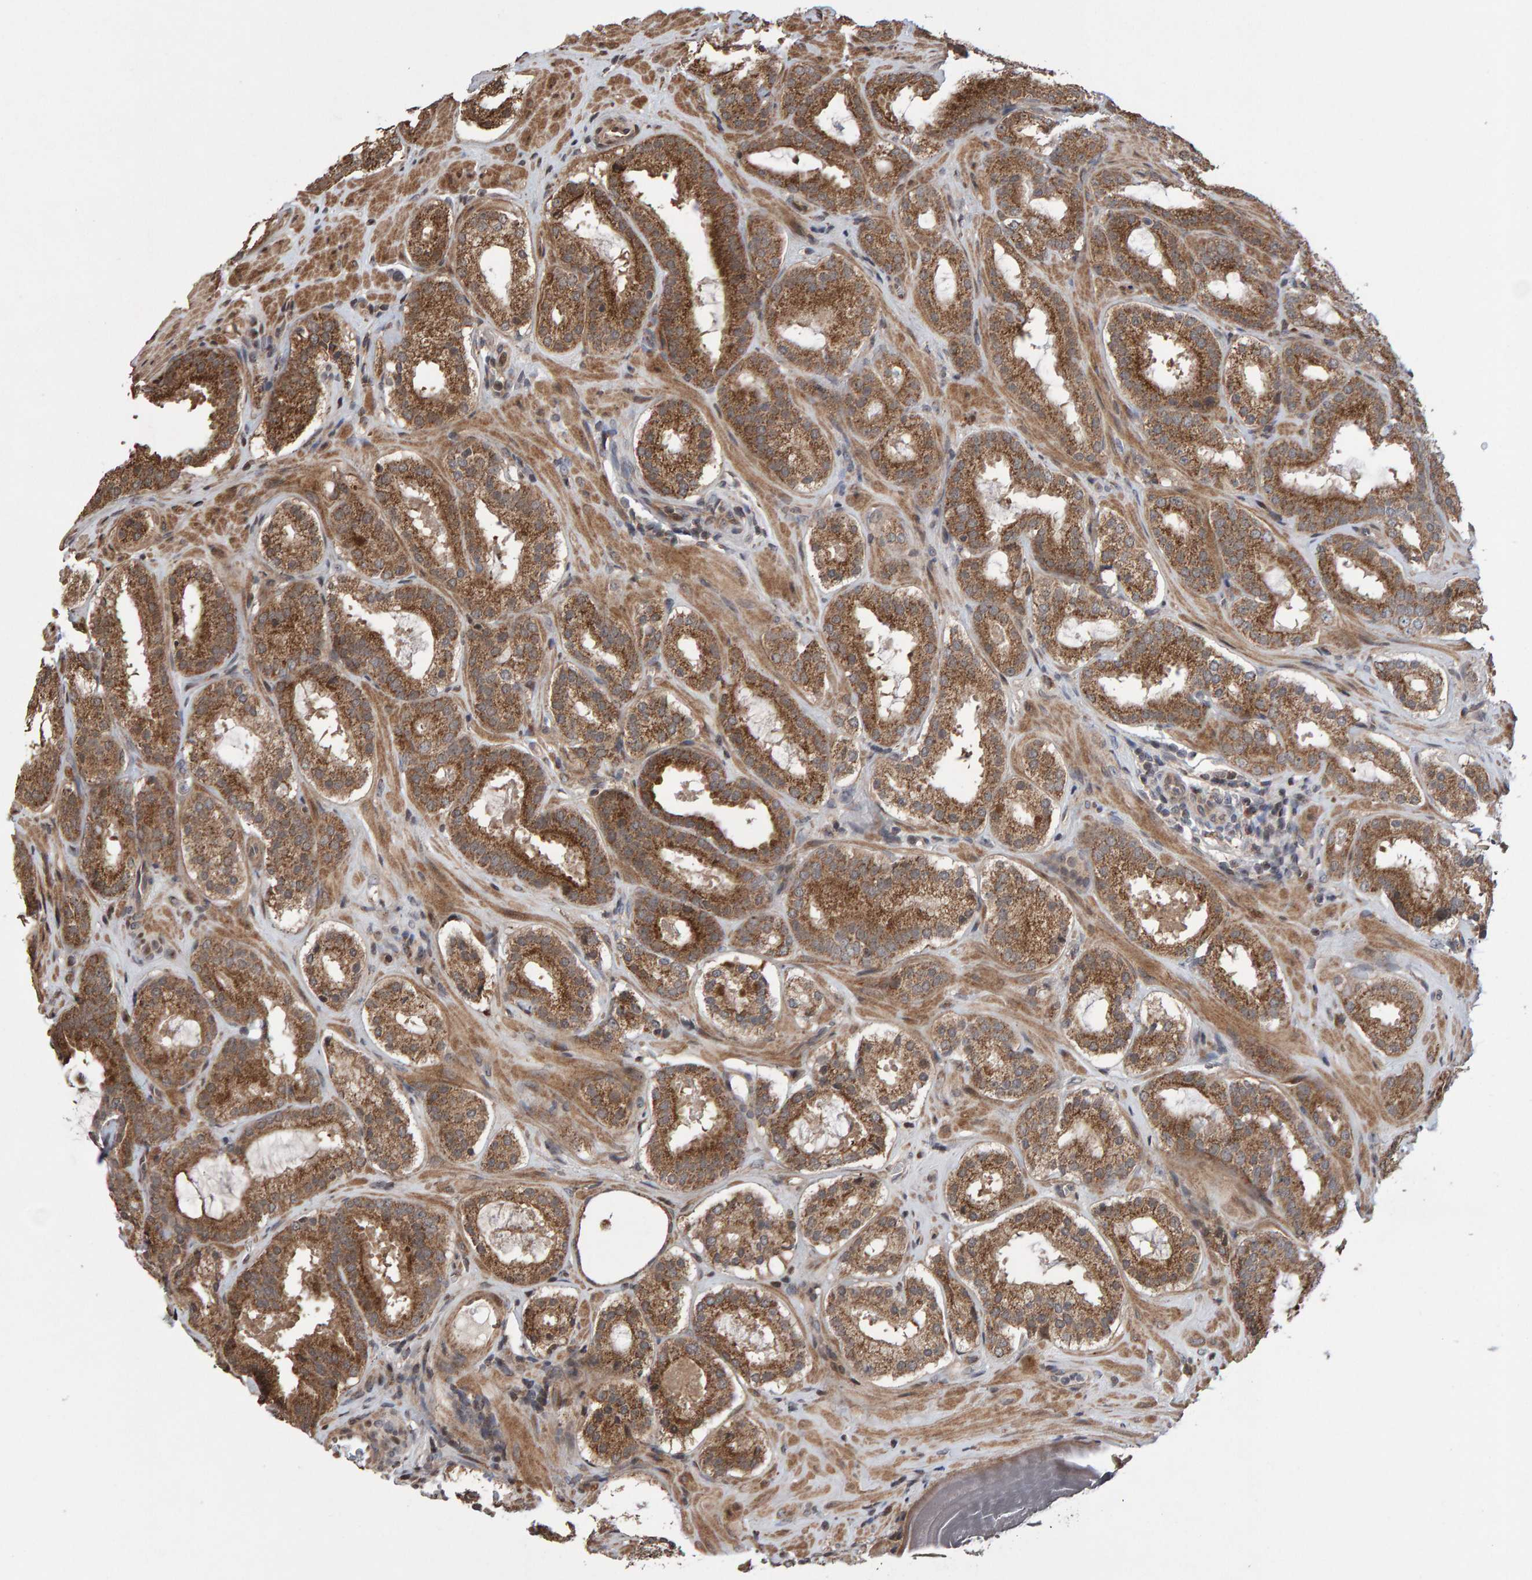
{"staining": {"intensity": "moderate", "quantity": ">75%", "location": "cytoplasmic/membranous"}, "tissue": "prostate cancer", "cell_type": "Tumor cells", "image_type": "cancer", "snomed": [{"axis": "morphology", "description": "Adenocarcinoma, Low grade"}, {"axis": "topography", "description": "Prostate"}], "caption": "A micrograph of adenocarcinoma (low-grade) (prostate) stained for a protein exhibits moderate cytoplasmic/membranous brown staining in tumor cells.", "gene": "PECR", "patient": {"sex": "male", "age": 69}}